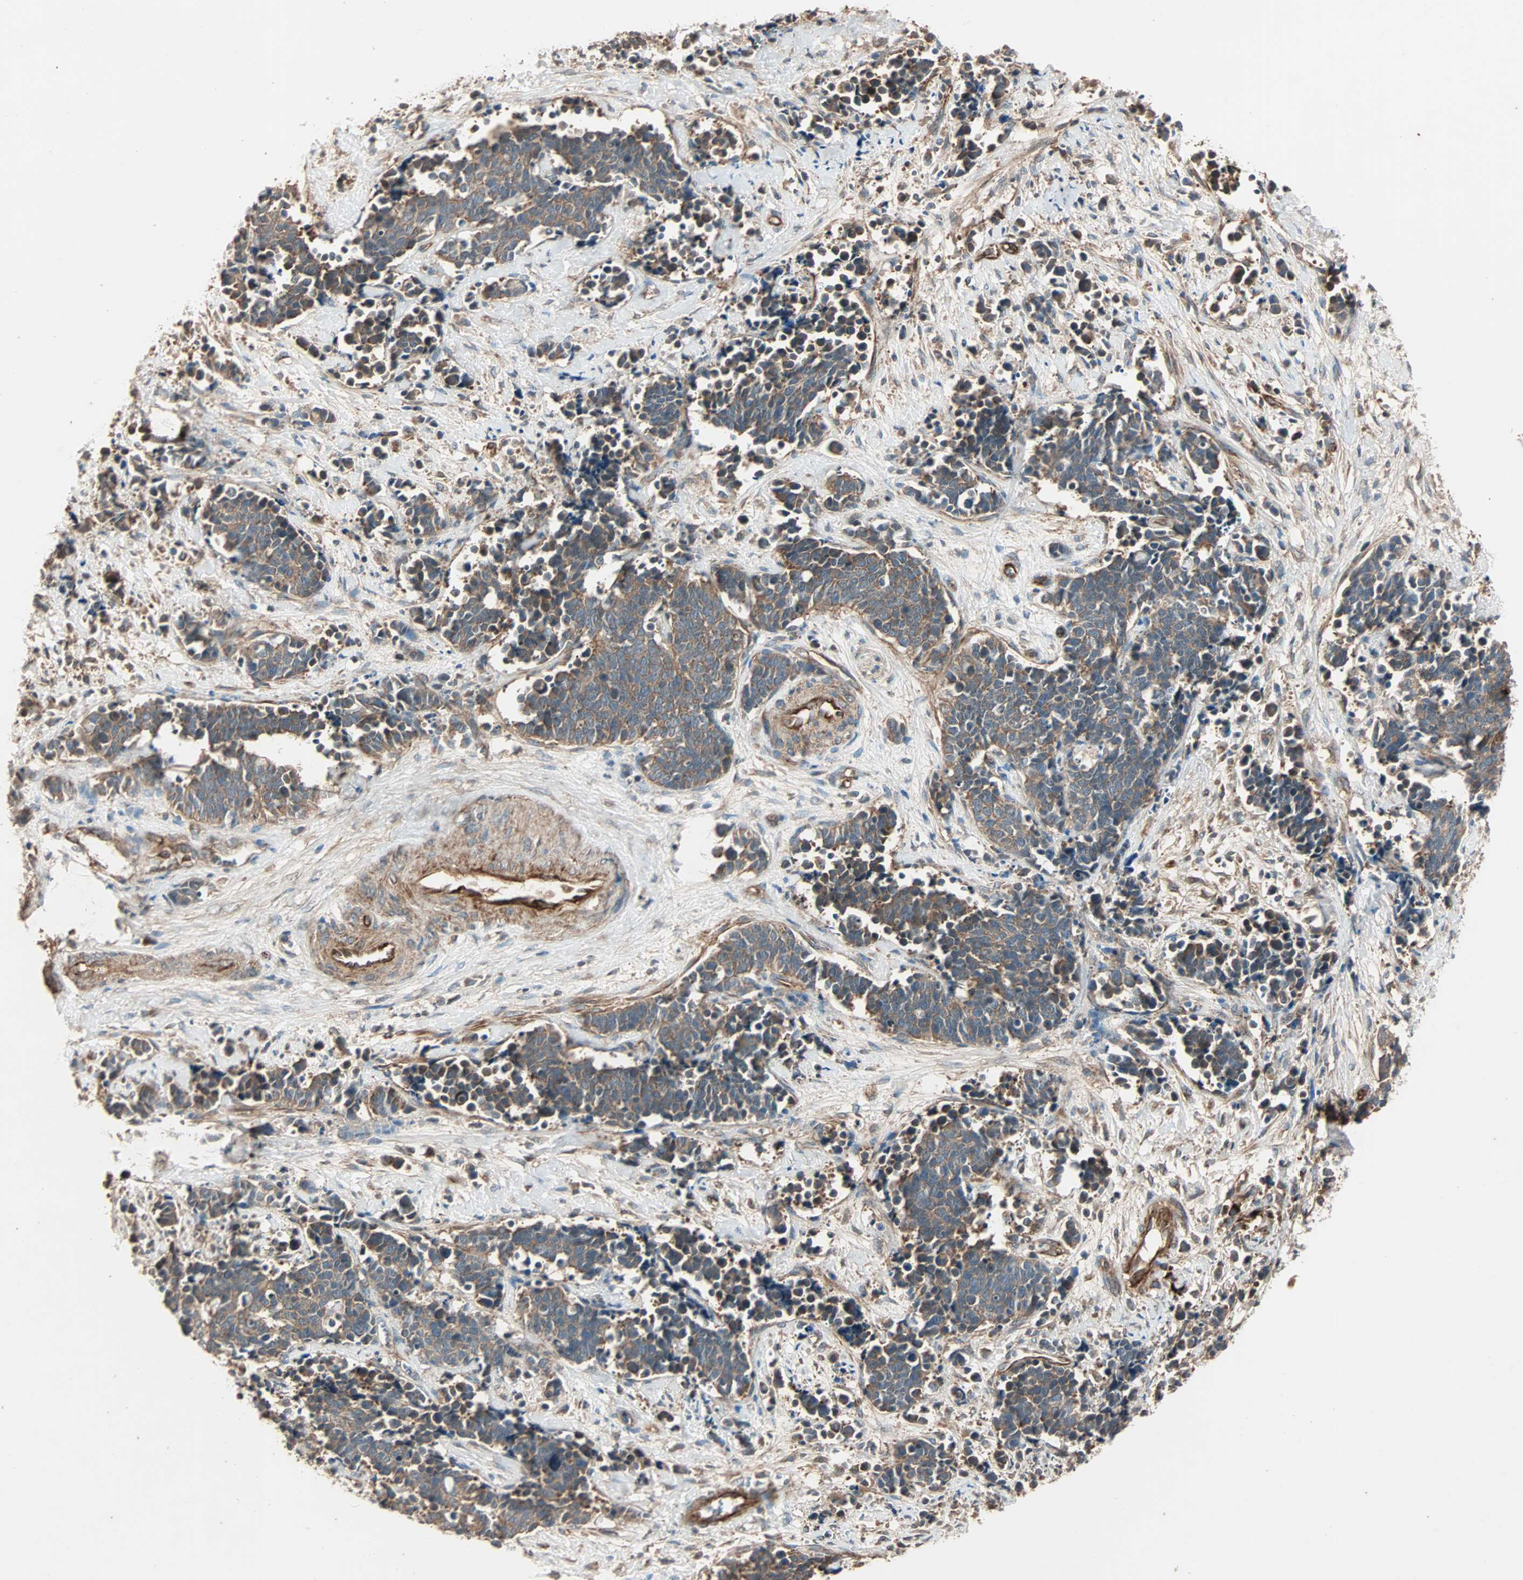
{"staining": {"intensity": "moderate", "quantity": ">75%", "location": "cytoplasmic/membranous"}, "tissue": "cervical cancer", "cell_type": "Tumor cells", "image_type": "cancer", "snomed": [{"axis": "morphology", "description": "Squamous cell carcinoma, NOS"}, {"axis": "topography", "description": "Cervix"}], "caption": "Immunohistochemistry (DAB (3,3'-diaminobenzidine)) staining of cervical cancer exhibits moderate cytoplasmic/membranous protein expression in approximately >75% of tumor cells. (Brightfield microscopy of DAB IHC at high magnification).", "gene": "GCK", "patient": {"sex": "female", "age": 35}}